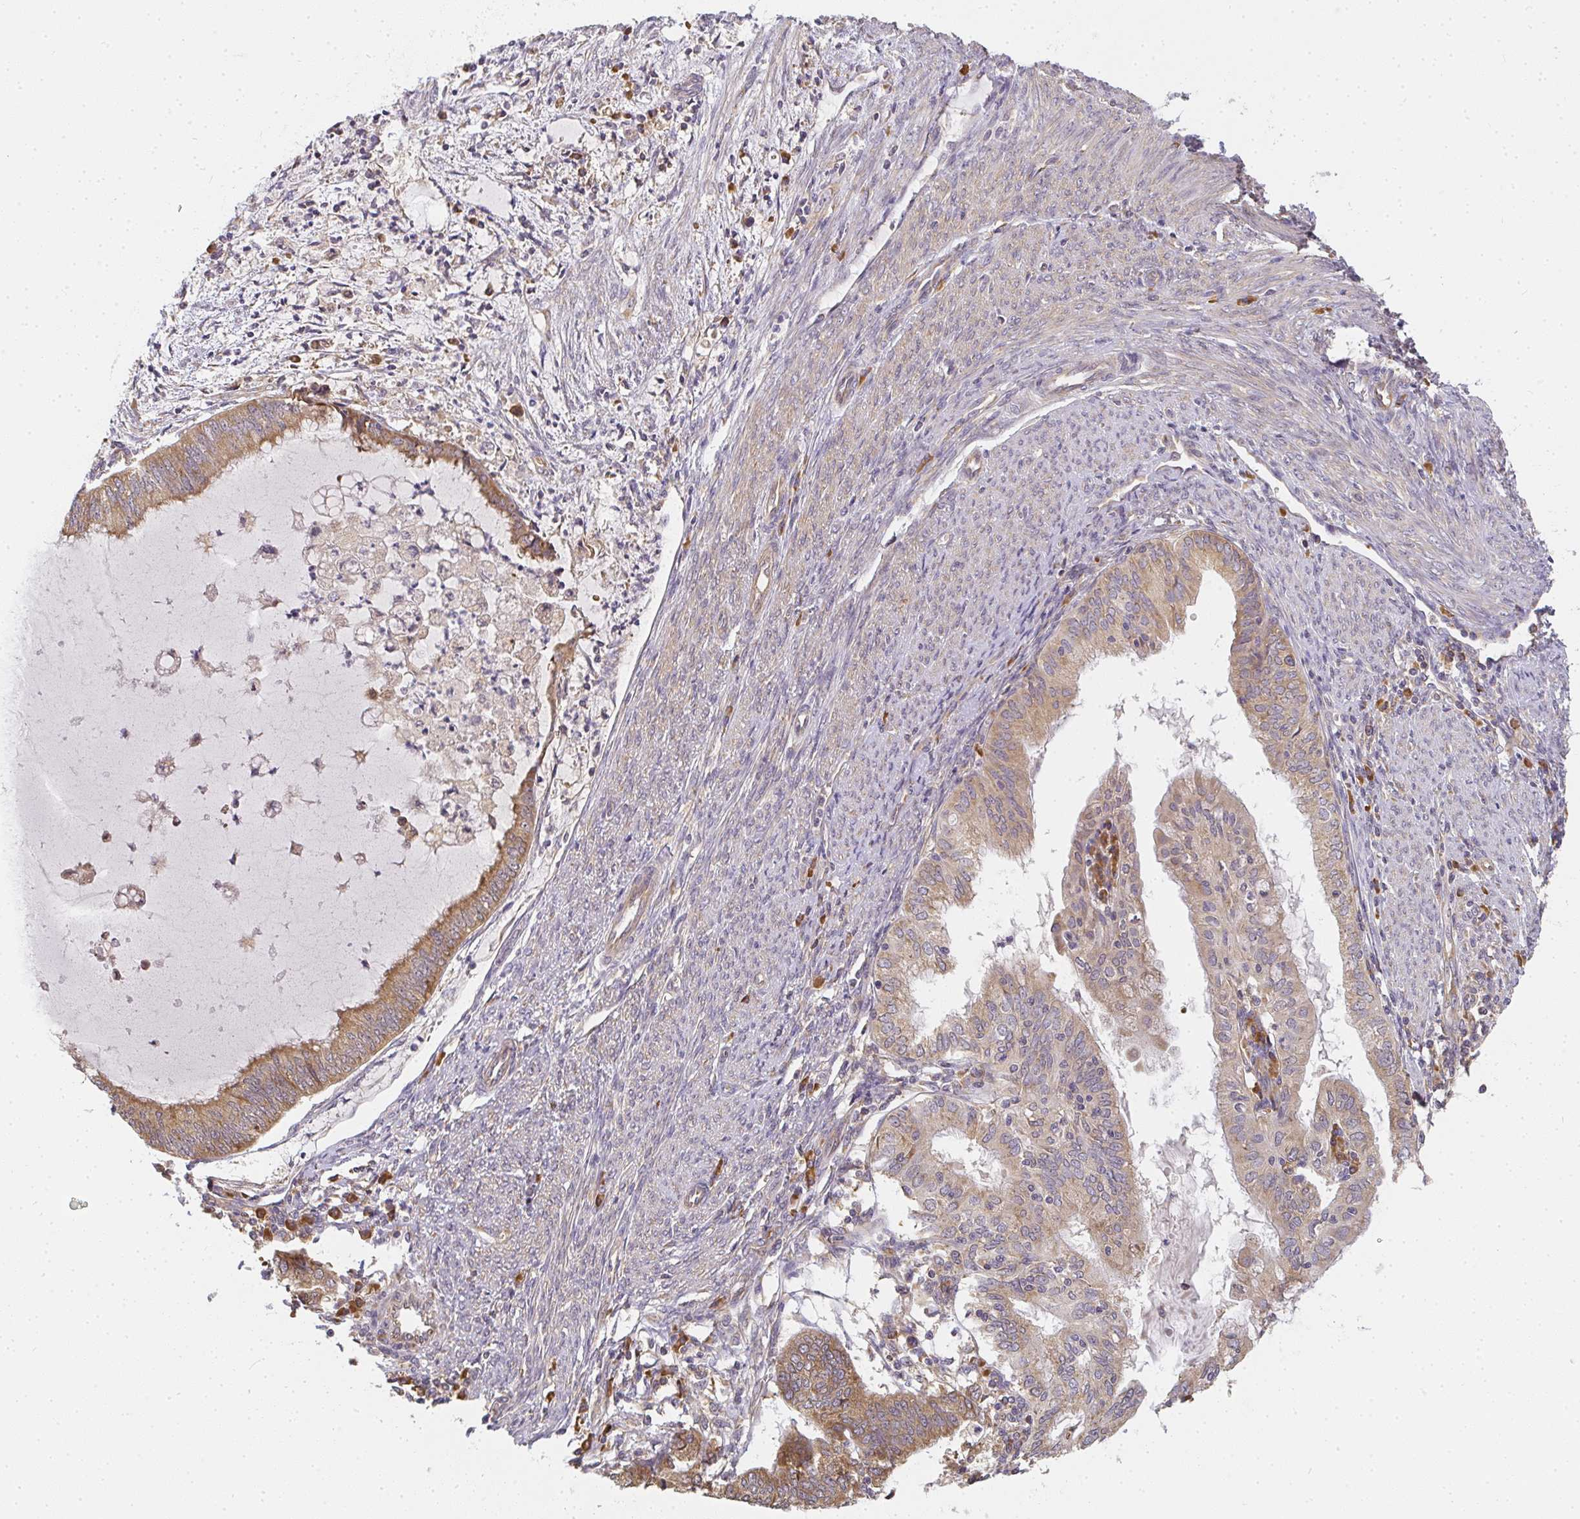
{"staining": {"intensity": "moderate", "quantity": ">75%", "location": "cytoplasmic/membranous"}, "tissue": "endometrial cancer", "cell_type": "Tumor cells", "image_type": "cancer", "snomed": [{"axis": "morphology", "description": "Adenocarcinoma, NOS"}, {"axis": "topography", "description": "Endometrium"}], "caption": "IHC micrograph of neoplastic tissue: endometrial cancer stained using immunohistochemistry demonstrates medium levels of moderate protein expression localized specifically in the cytoplasmic/membranous of tumor cells, appearing as a cytoplasmic/membranous brown color.", "gene": "SLC35B3", "patient": {"sex": "female", "age": 79}}